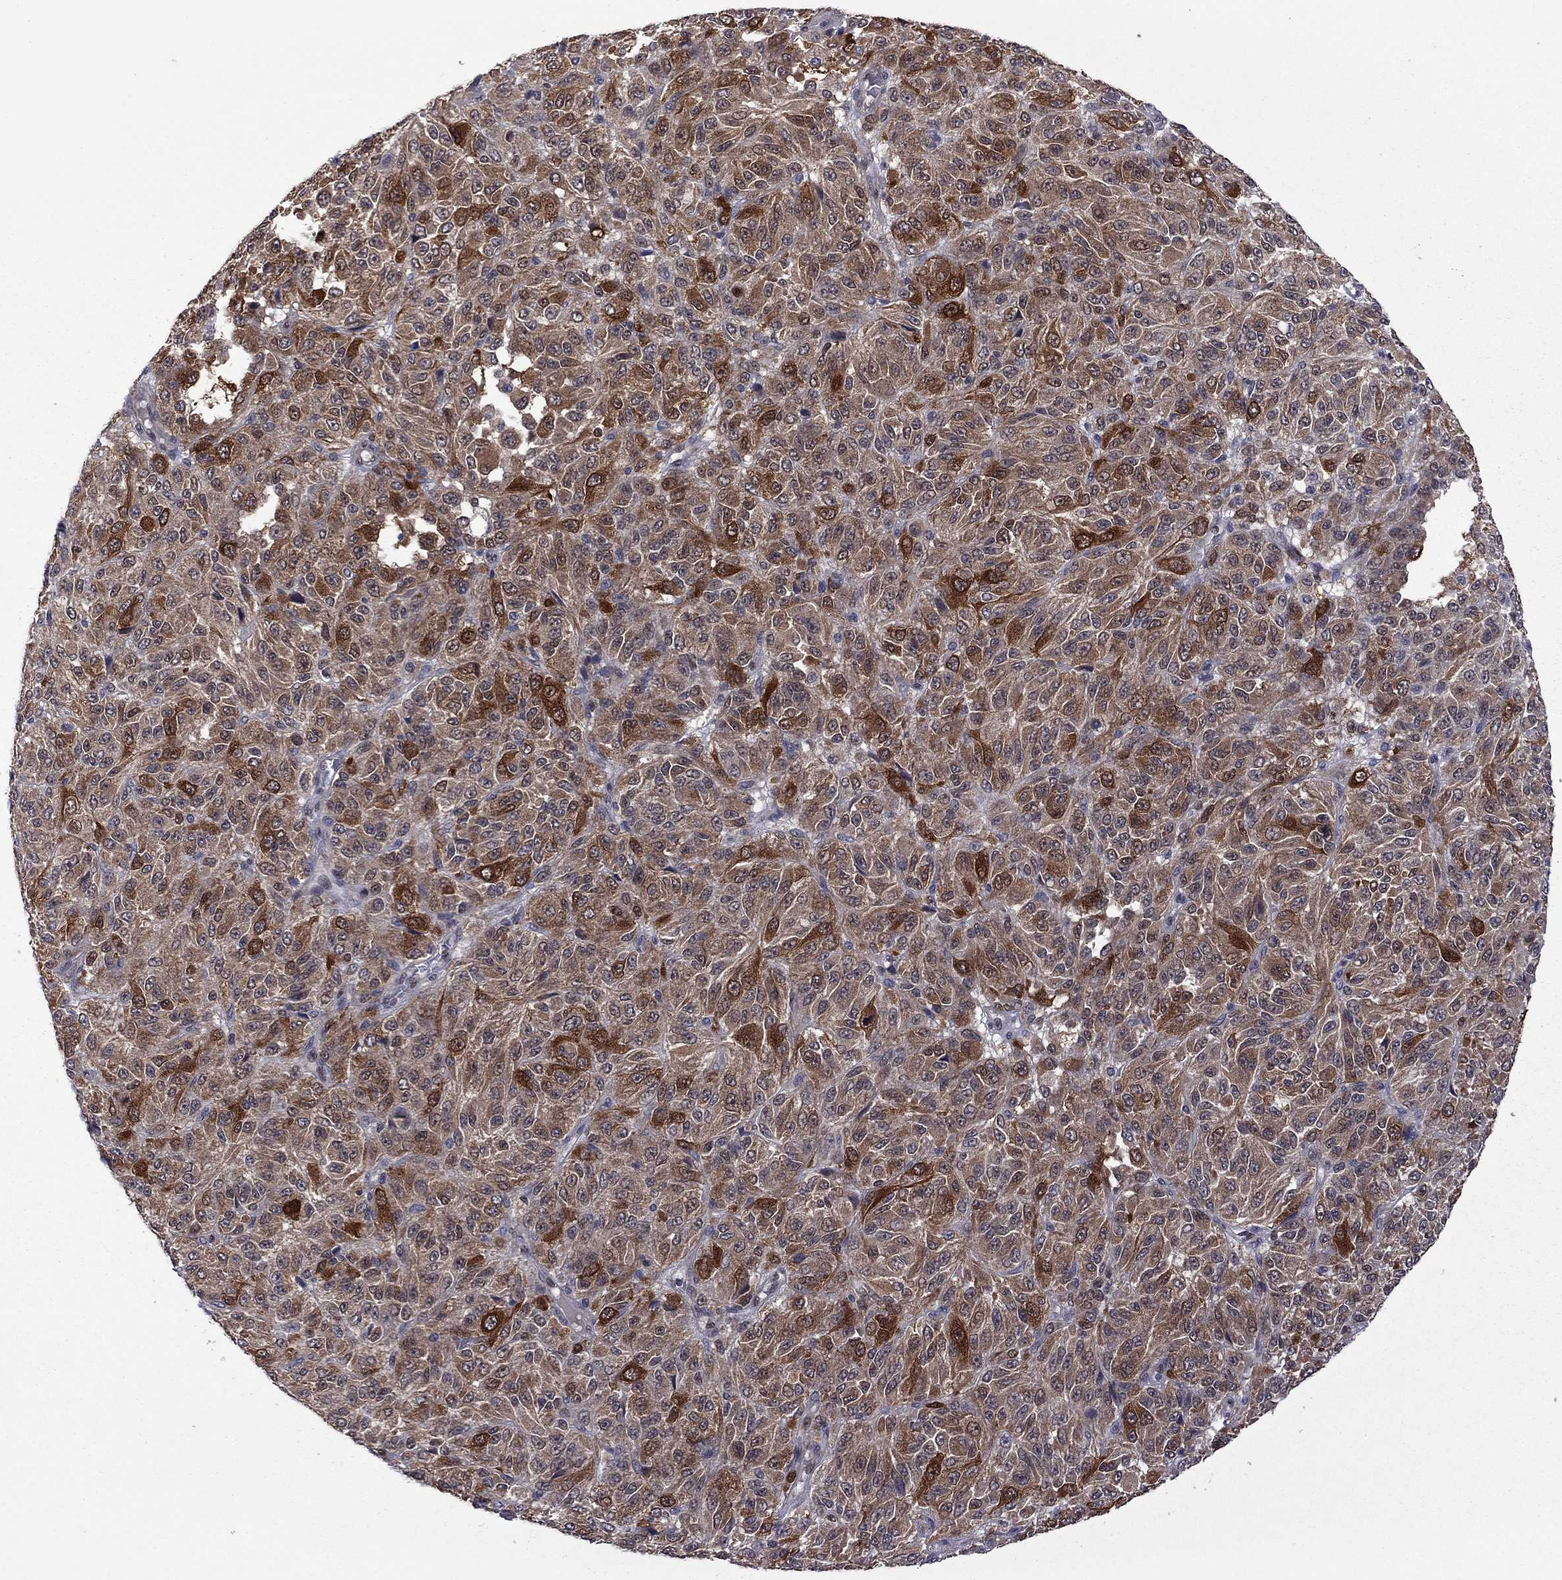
{"staining": {"intensity": "strong", "quantity": "25%-75%", "location": "cytoplasmic/membranous"}, "tissue": "melanoma", "cell_type": "Tumor cells", "image_type": "cancer", "snomed": [{"axis": "morphology", "description": "Malignant melanoma, Metastatic site"}, {"axis": "topography", "description": "Brain"}], "caption": "Human melanoma stained with a protein marker reveals strong staining in tumor cells.", "gene": "GPAA1", "patient": {"sex": "female", "age": 56}}